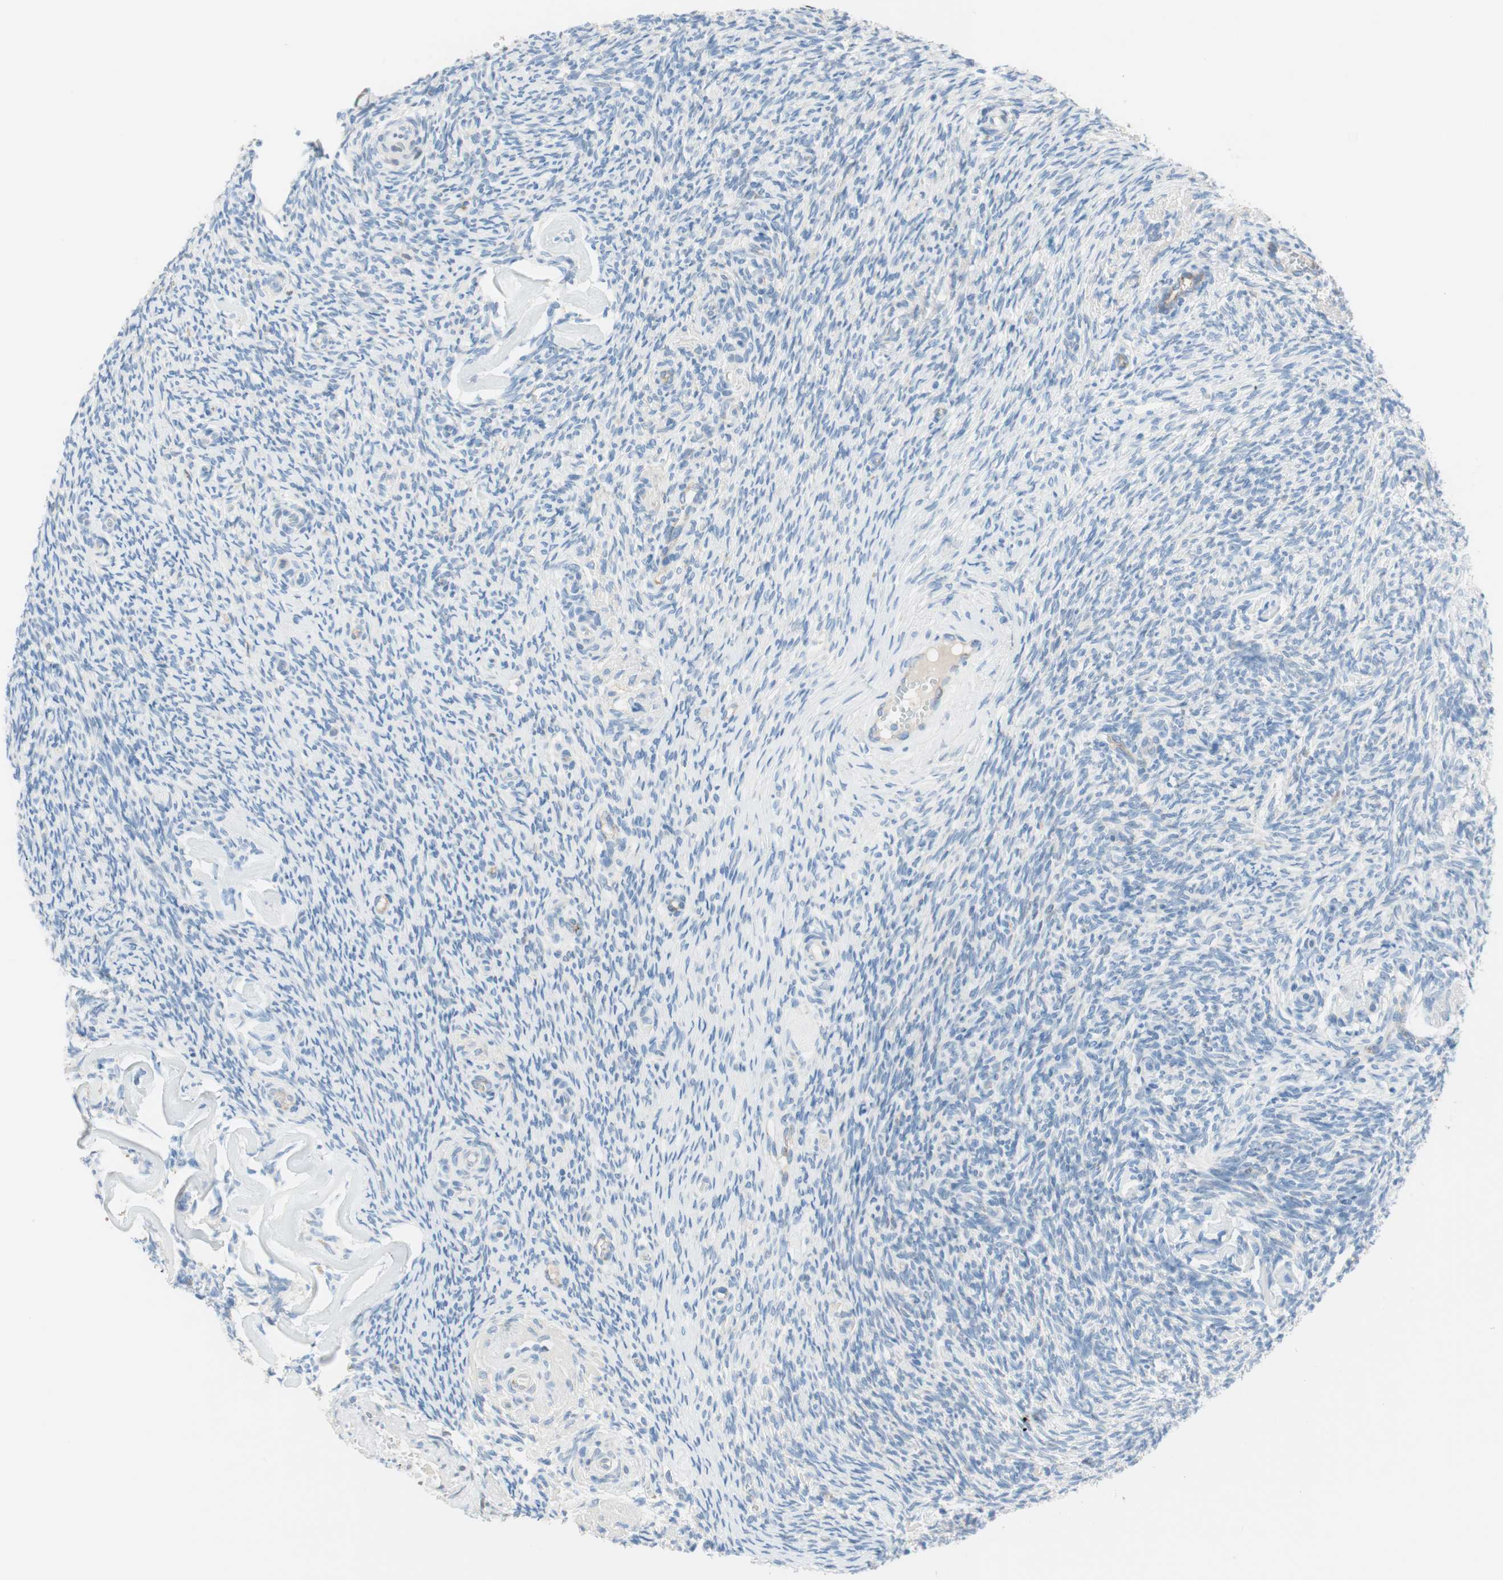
{"staining": {"intensity": "negative", "quantity": "none", "location": "none"}, "tissue": "ovary", "cell_type": "Follicle cells", "image_type": "normal", "snomed": [{"axis": "morphology", "description": "Normal tissue, NOS"}, {"axis": "topography", "description": "Ovary"}], "caption": "An immunohistochemistry photomicrograph of unremarkable ovary is shown. There is no staining in follicle cells of ovary. (Stains: DAB (3,3'-diaminobenzidine) immunohistochemistry with hematoxylin counter stain, Microscopy: brightfield microscopy at high magnification).", "gene": "GLUL", "patient": {"sex": "female", "age": 60}}